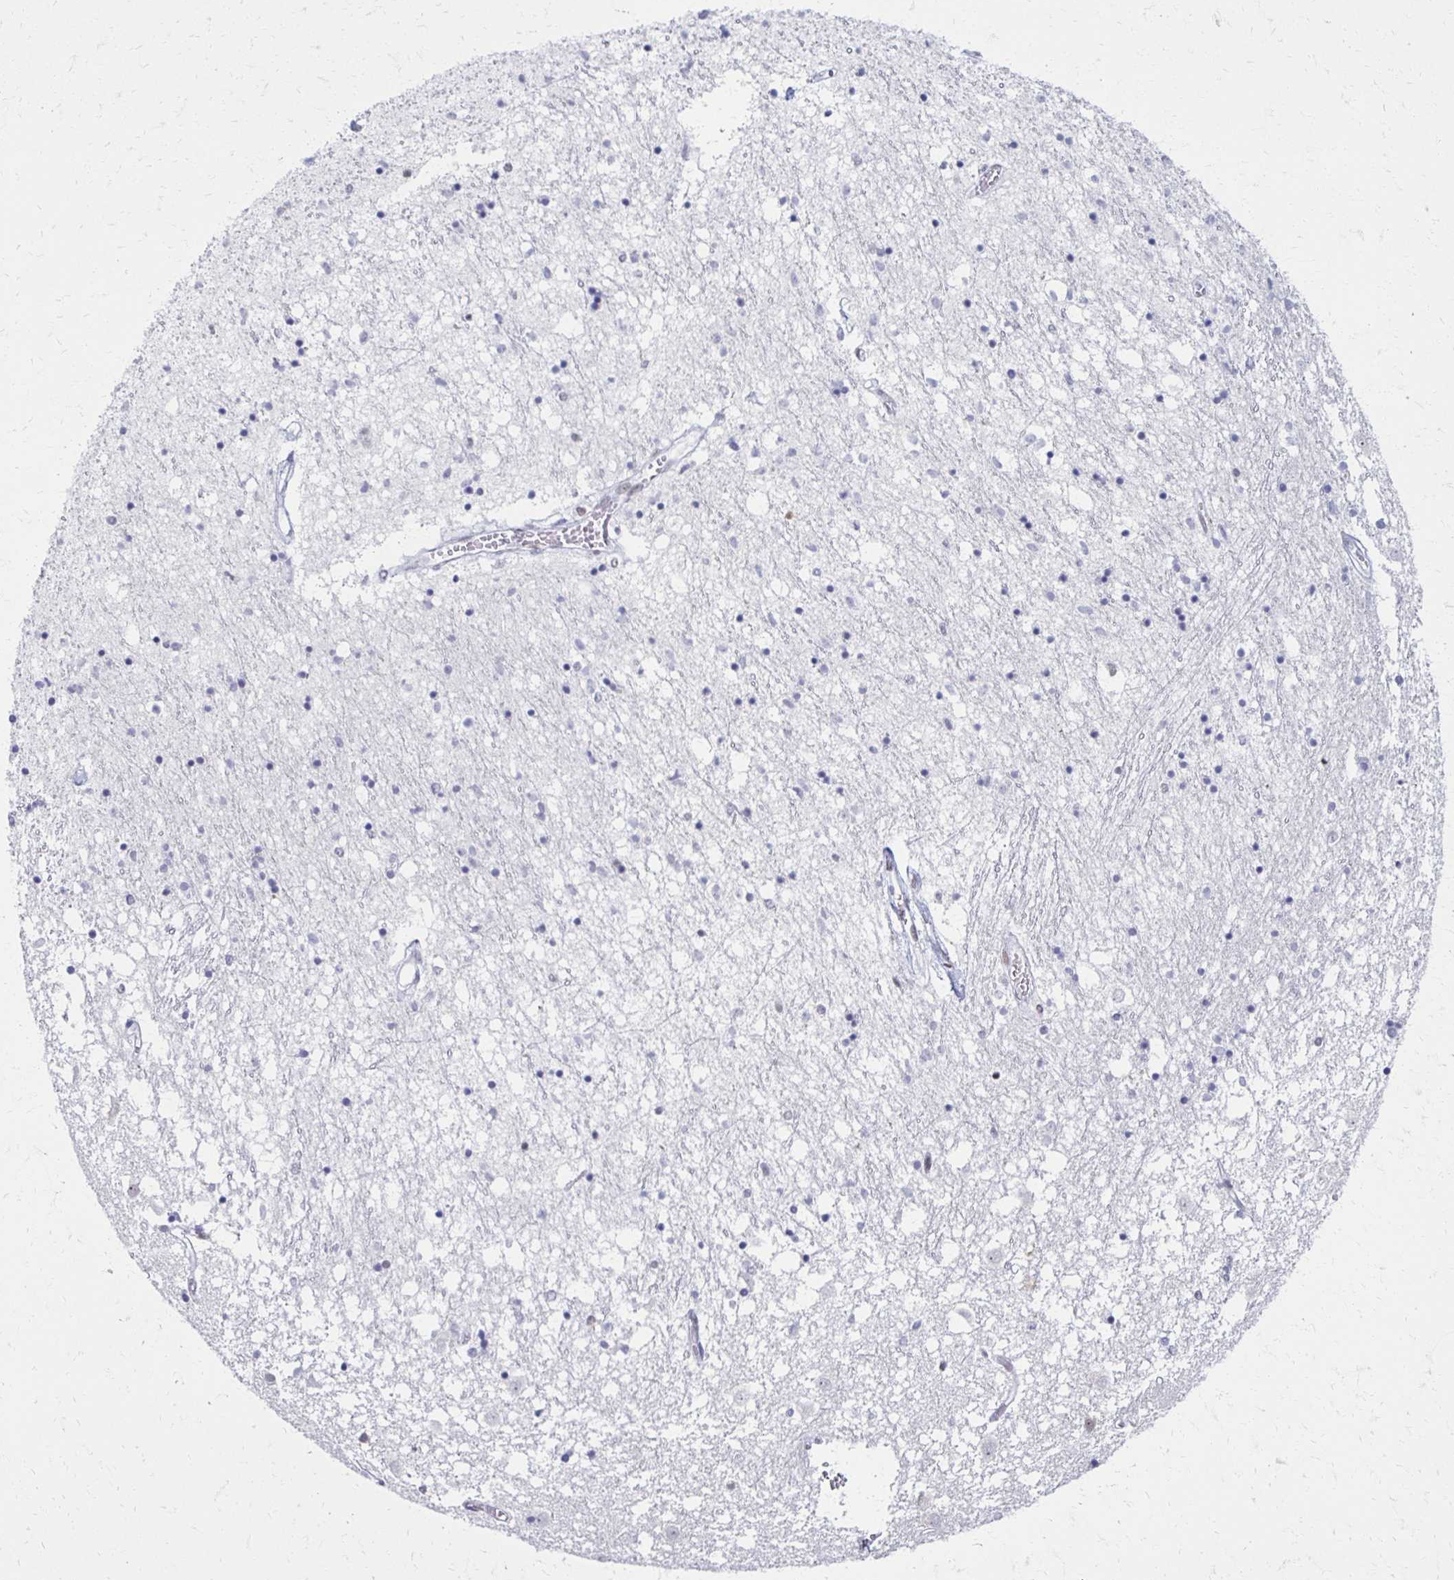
{"staining": {"intensity": "negative", "quantity": "none", "location": "none"}, "tissue": "caudate", "cell_type": "Glial cells", "image_type": "normal", "snomed": [{"axis": "morphology", "description": "Normal tissue, NOS"}, {"axis": "topography", "description": "Lateral ventricle wall"}], "caption": "Photomicrograph shows no significant protein expression in glial cells of unremarkable caudate.", "gene": "IRF7", "patient": {"sex": "male", "age": 70}}